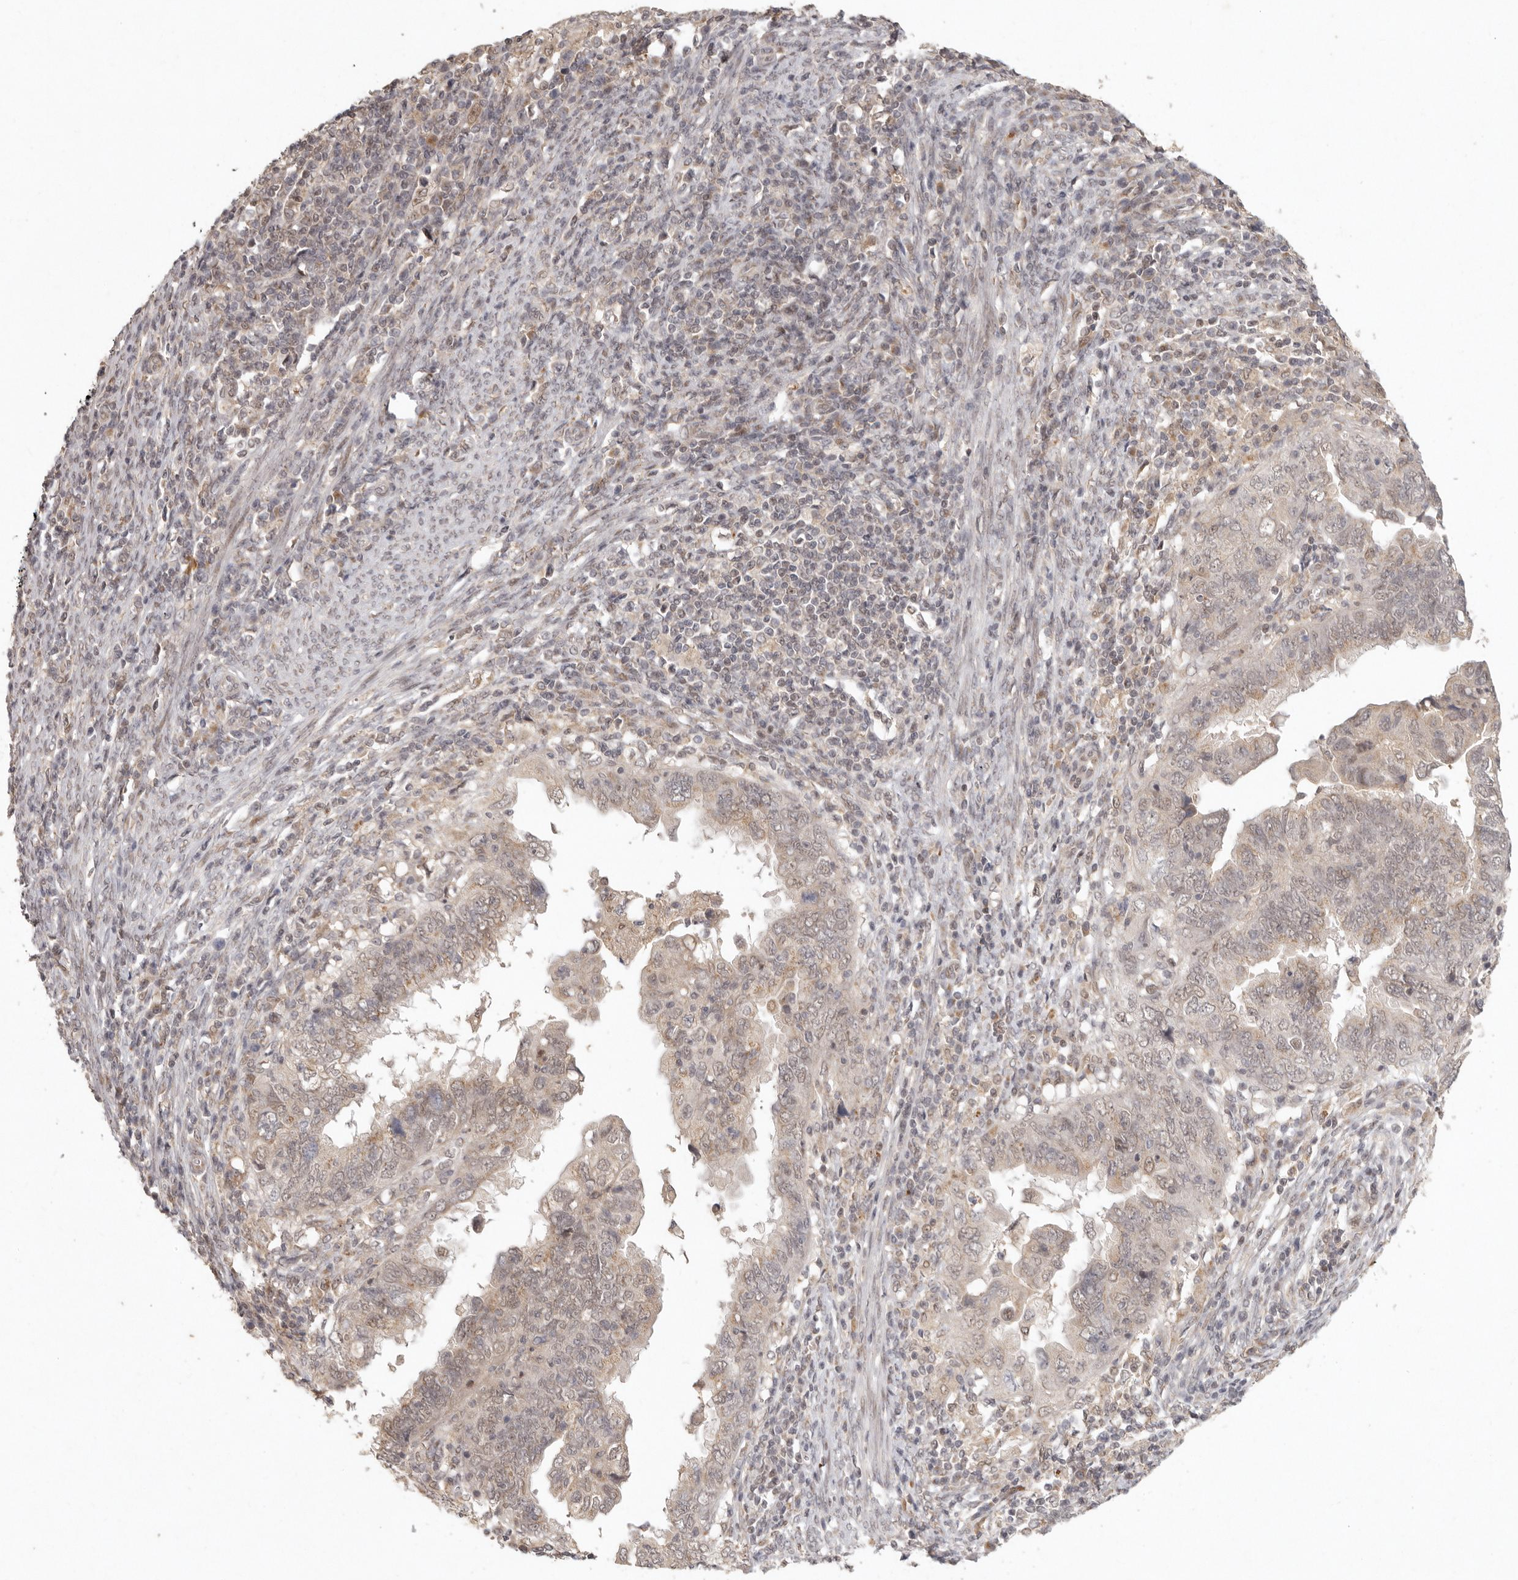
{"staining": {"intensity": "weak", "quantity": ">75%", "location": "cytoplasmic/membranous,nuclear"}, "tissue": "endometrial cancer", "cell_type": "Tumor cells", "image_type": "cancer", "snomed": [{"axis": "morphology", "description": "Adenocarcinoma, NOS"}, {"axis": "topography", "description": "Uterus"}], "caption": "Human adenocarcinoma (endometrial) stained with a brown dye exhibits weak cytoplasmic/membranous and nuclear positive positivity in approximately >75% of tumor cells.", "gene": "LRRC75A", "patient": {"sex": "female", "age": 77}}